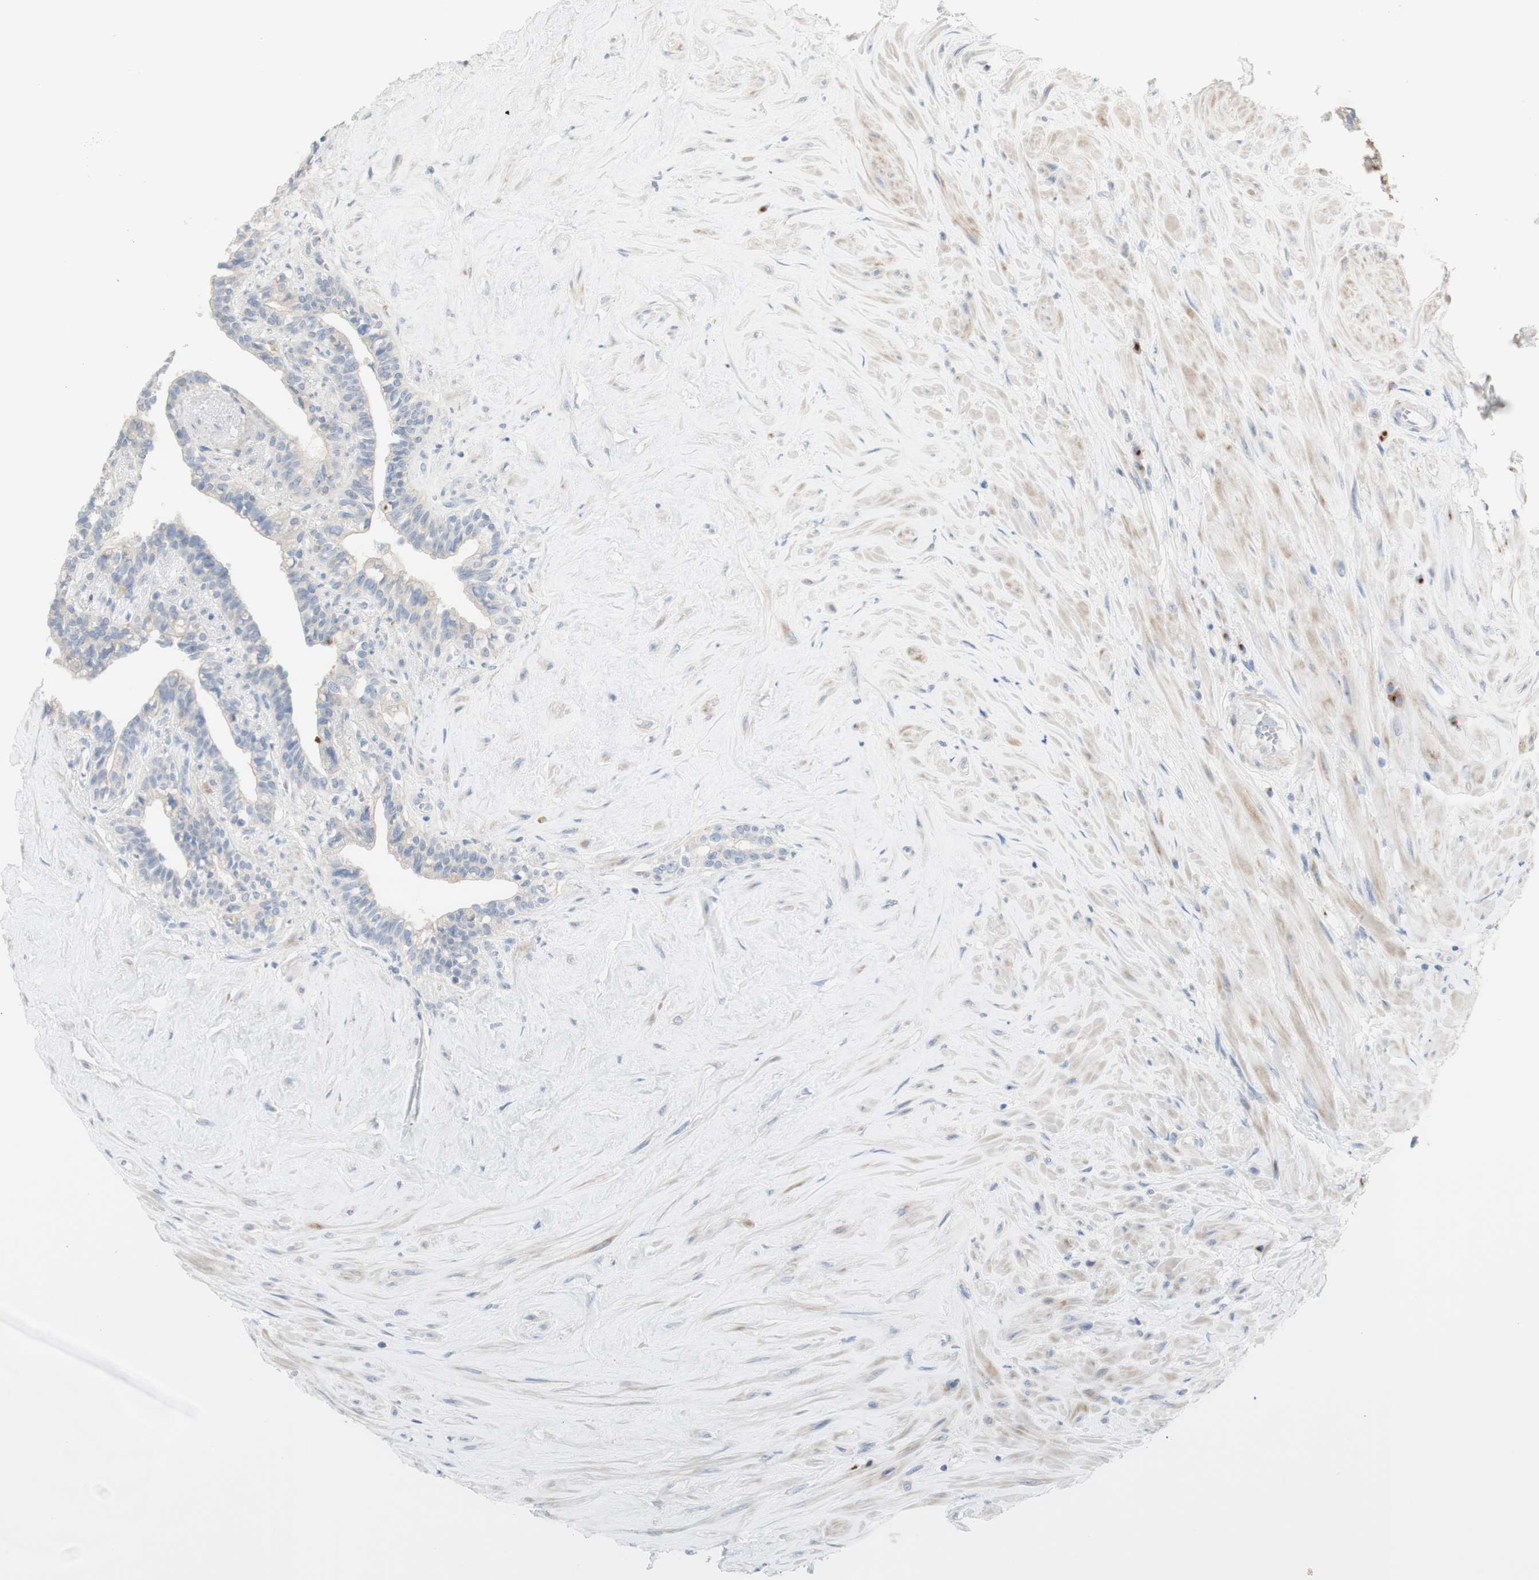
{"staining": {"intensity": "negative", "quantity": "none", "location": "none"}, "tissue": "seminal vesicle", "cell_type": "Glandular cells", "image_type": "normal", "snomed": [{"axis": "morphology", "description": "Normal tissue, NOS"}, {"axis": "topography", "description": "Seminal veicle"}], "caption": "This is an immunohistochemistry image of unremarkable human seminal vesicle. There is no positivity in glandular cells.", "gene": "MANEA", "patient": {"sex": "male", "age": 63}}